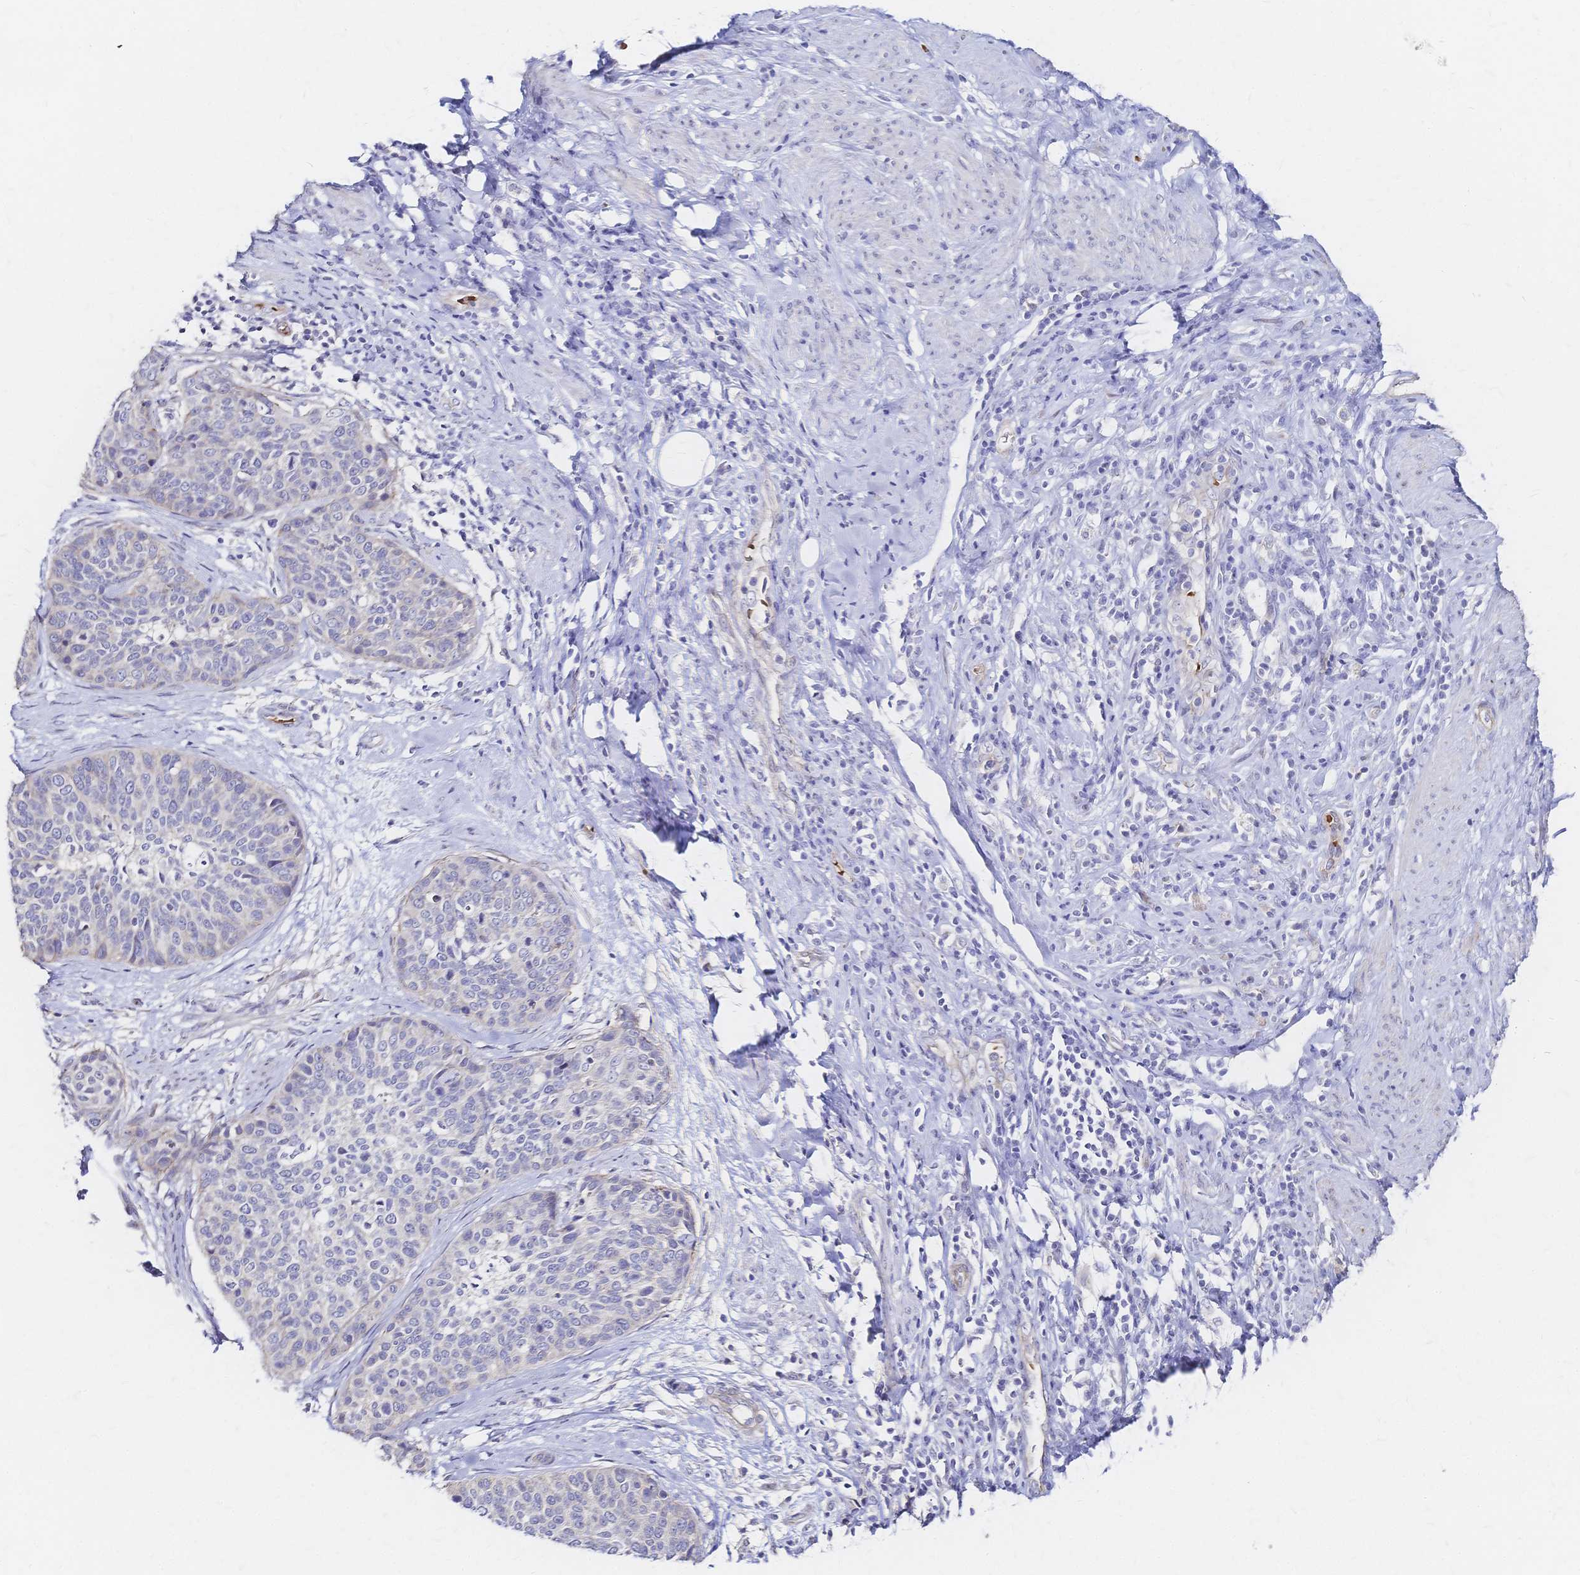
{"staining": {"intensity": "negative", "quantity": "none", "location": "none"}, "tissue": "cervical cancer", "cell_type": "Tumor cells", "image_type": "cancer", "snomed": [{"axis": "morphology", "description": "Squamous cell carcinoma, NOS"}, {"axis": "topography", "description": "Cervix"}], "caption": "The photomicrograph exhibits no significant staining in tumor cells of squamous cell carcinoma (cervical).", "gene": "SLC5A1", "patient": {"sex": "female", "age": 69}}